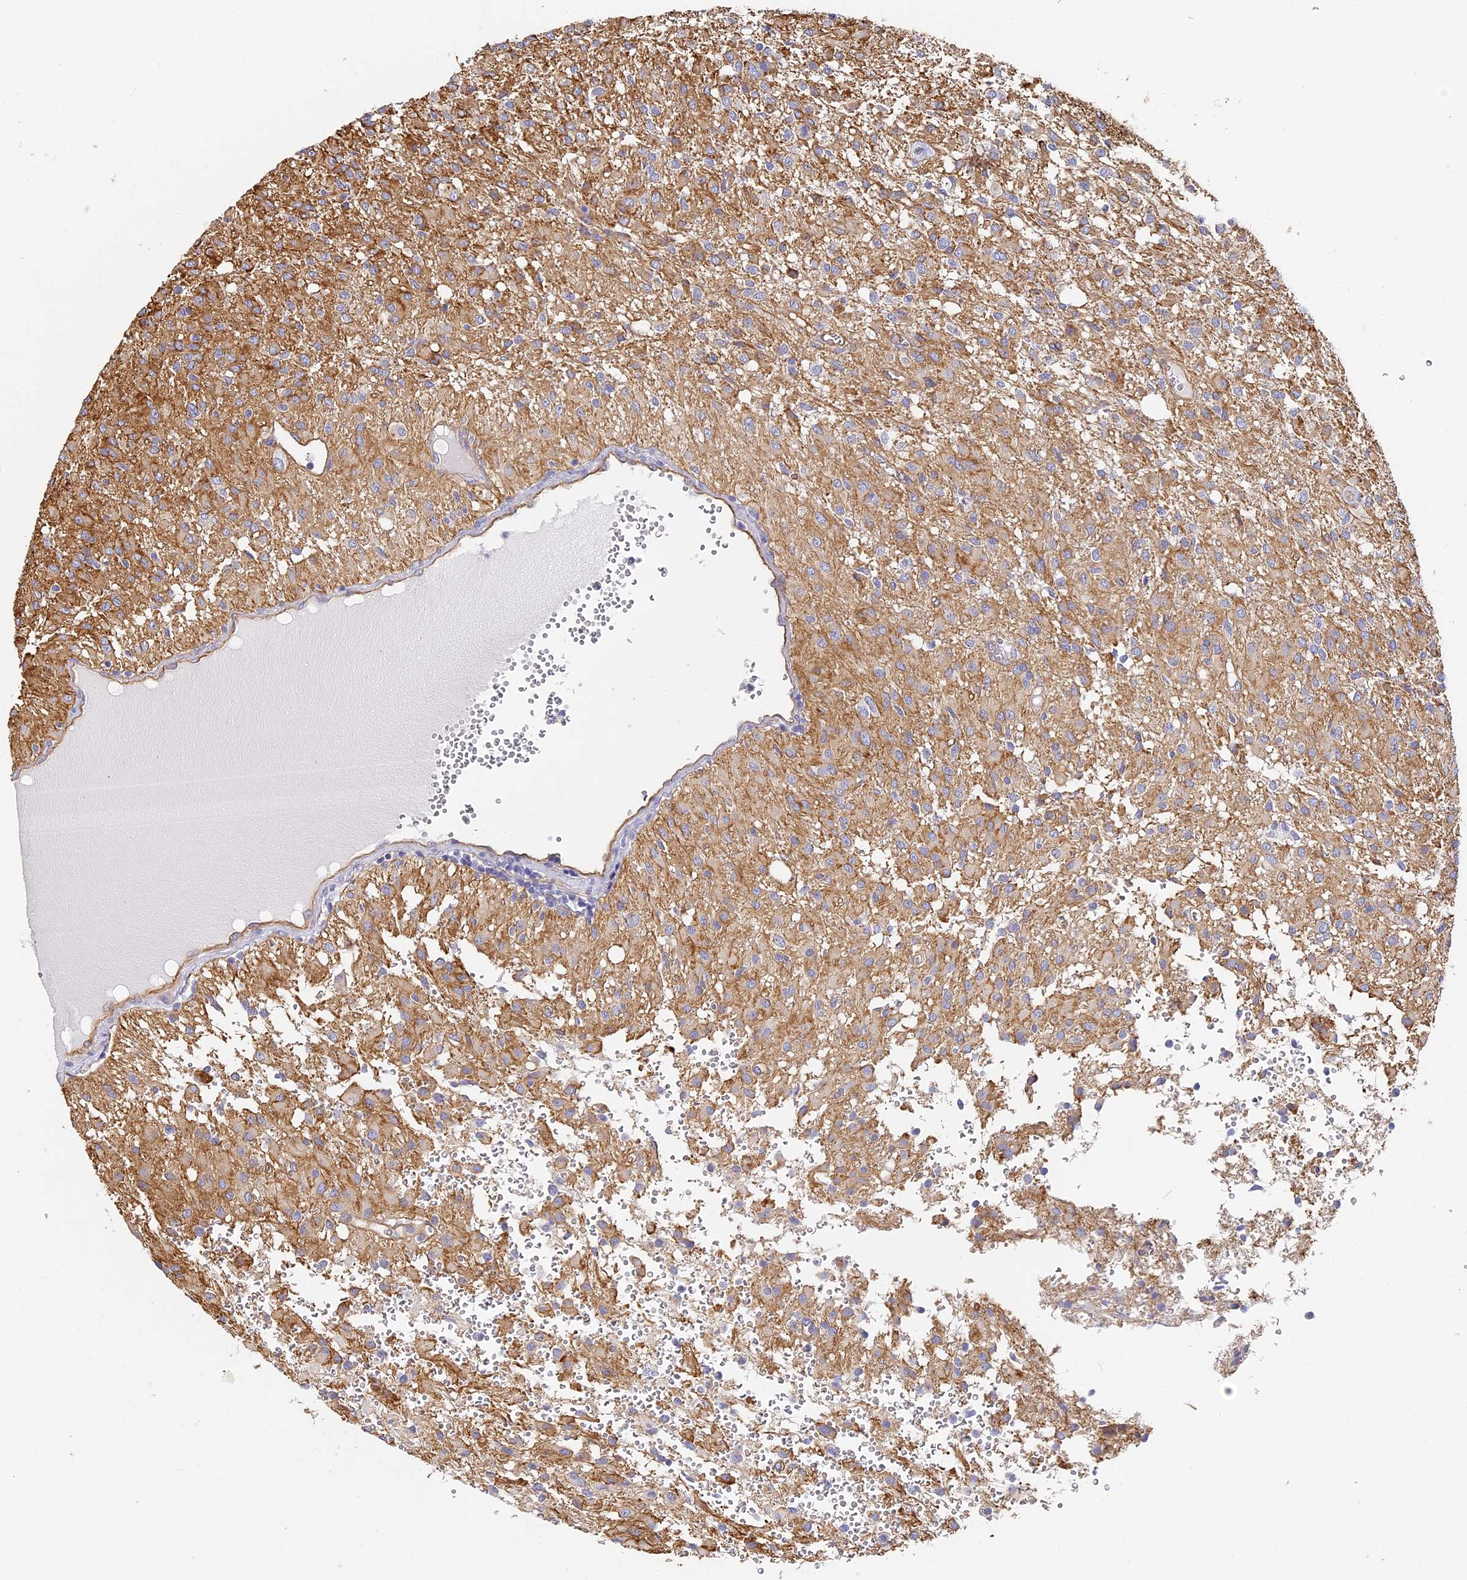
{"staining": {"intensity": "negative", "quantity": "none", "location": "none"}, "tissue": "glioma", "cell_type": "Tumor cells", "image_type": "cancer", "snomed": [{"axis": "morphology", "description": "Glioma, malignant, High grade"}, {"axis": "topography", "description": "Brain"}], "caption": "This is a micrograph of immunohistochemistry staining of malignant high-grade glioma, which shows no expression in tumor cells.", "gene": "CCDC30", "patient": {"sex": "female", "age": 59}}